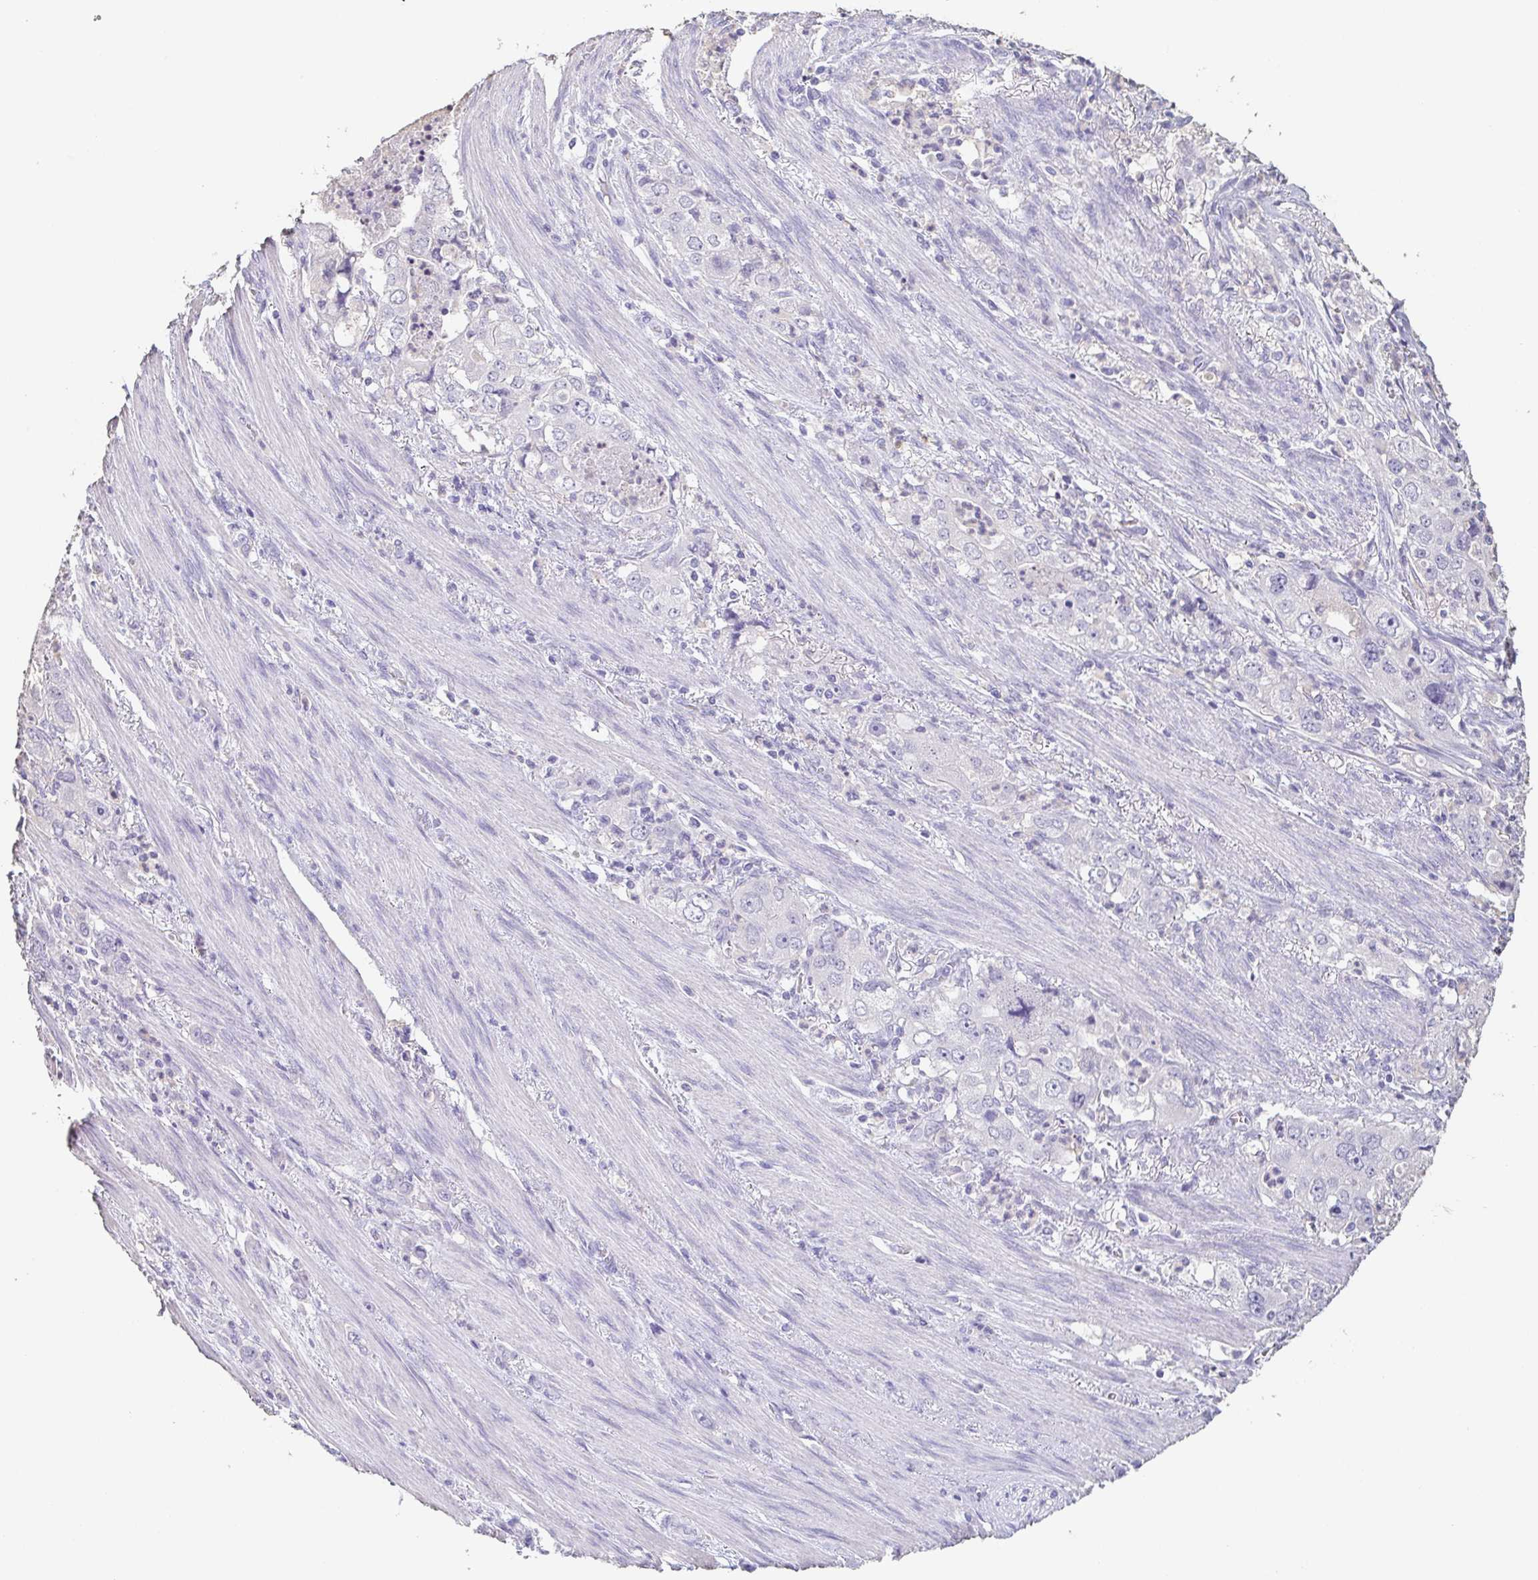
{"staining": {"intensity": "negative", "quantity": "none", "location": "none"}, "tissue": "stomach cancer", "cell_type": "Tumor cells", "image_type": "cancer", "snomed": [{"axis": "morphology", "description": "Adenocarcinoma, NOS"}, {"axis": "topography", "description": "Stomach, upper"}], "caption": "DAB immunohistochemical staining of stomach adenocarcinoma displays no significant positivity in tumor cells. Nuclei are stained in blue.", "gene": "BPIFA2", "patient": {"sex": "male", "age": 75}}